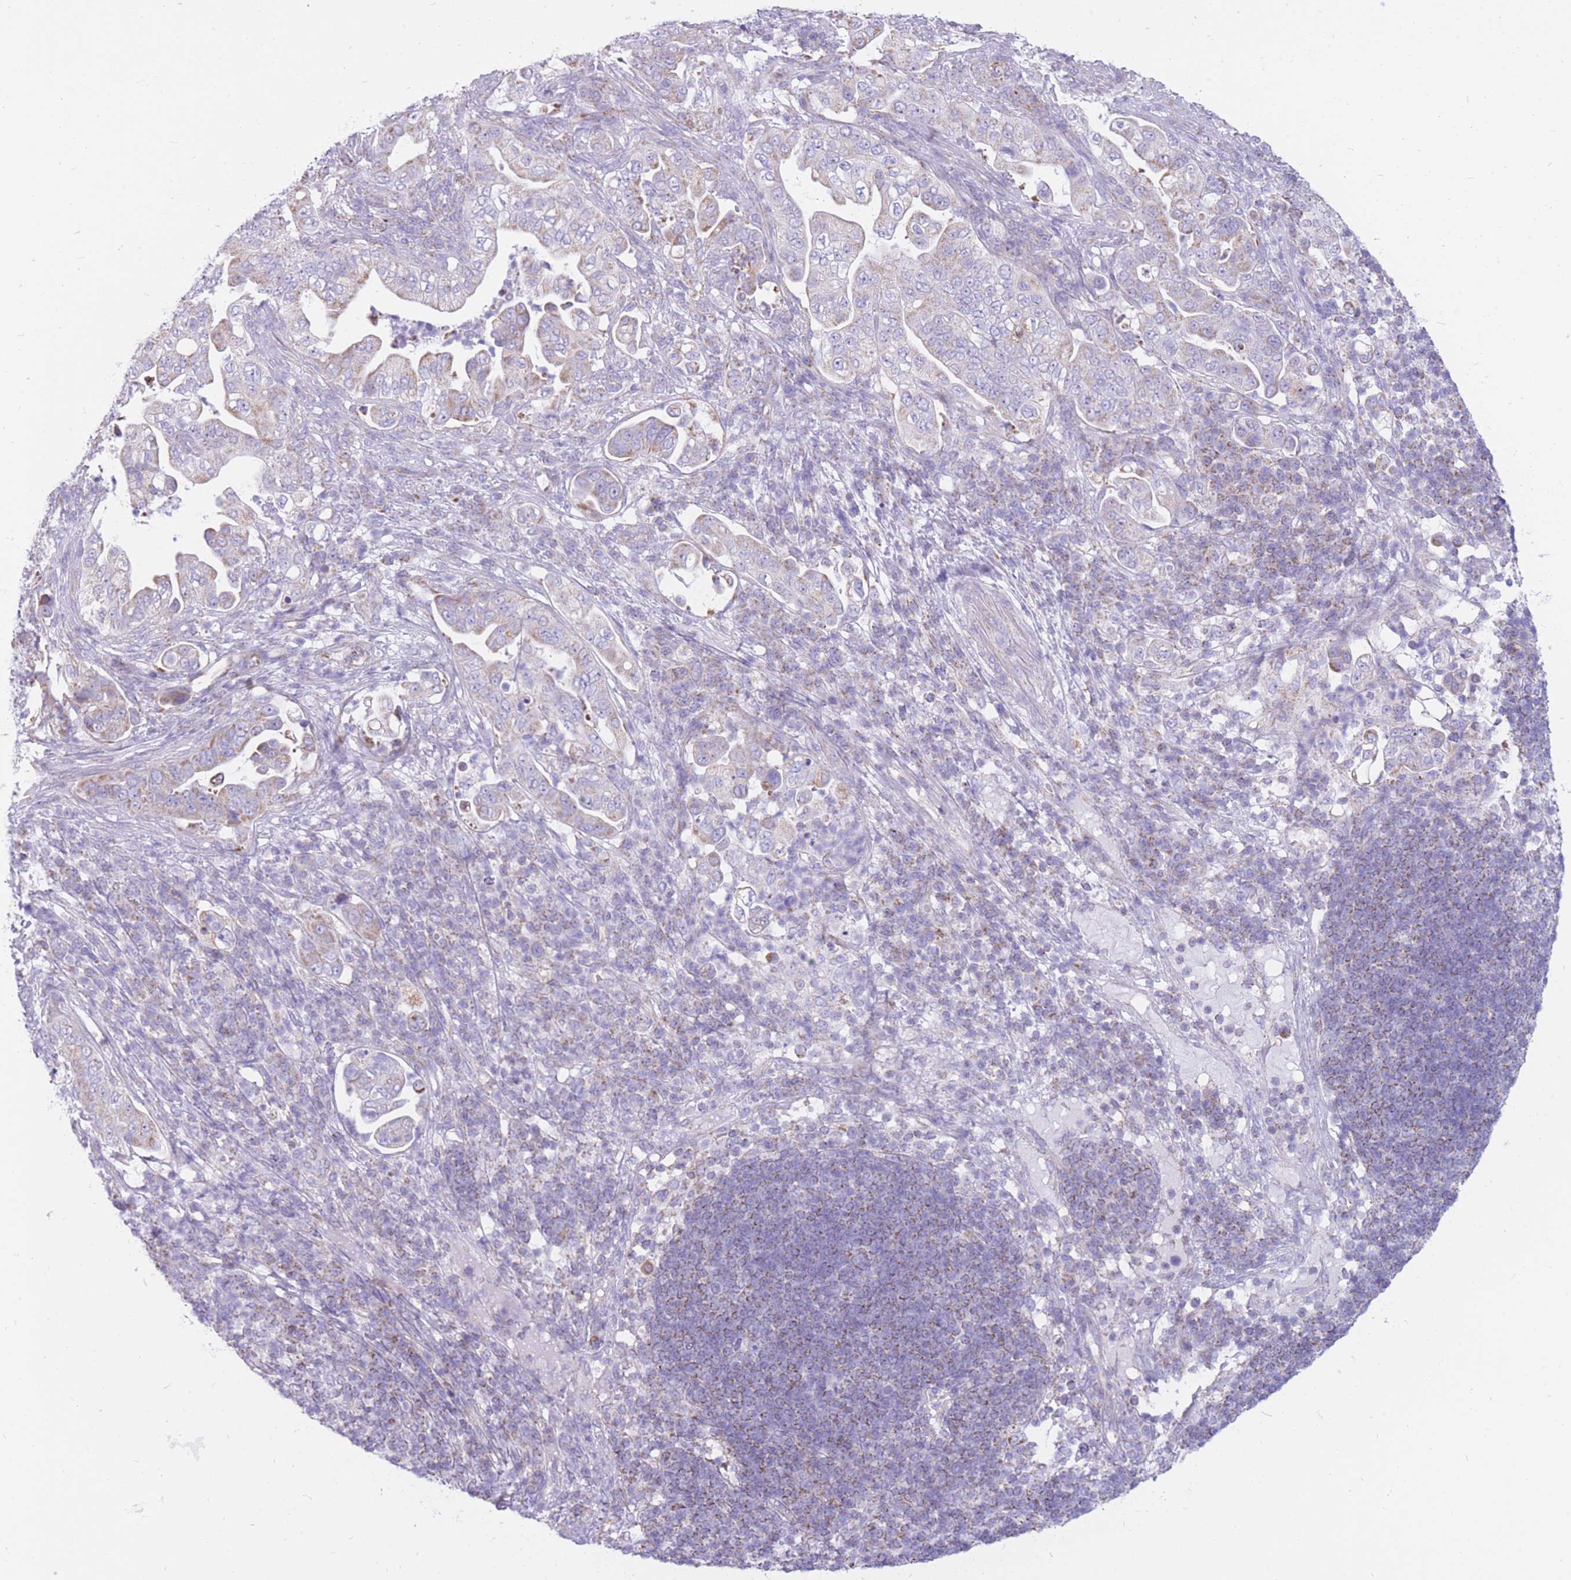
{"staining": {"intensity": "weak", "quantity": "<25%", "location": "cytoplasmic/membranous"}, "tissue": "pancreatic cancer", "cell_type": "Tumor cells", "image_type": "cancer", "snomed": [{"axis": "morphology", "description": "Adenocarcinoma, NOS"}, {"axis": "topography", "description": "Pancreas"}], "caption": "A histopathology image of pancreatic cancer stained for a protein reveals no brown staining in tumor cells.", "gene": "PCSK1", "patient": {"sex": "female", "age": 63}}